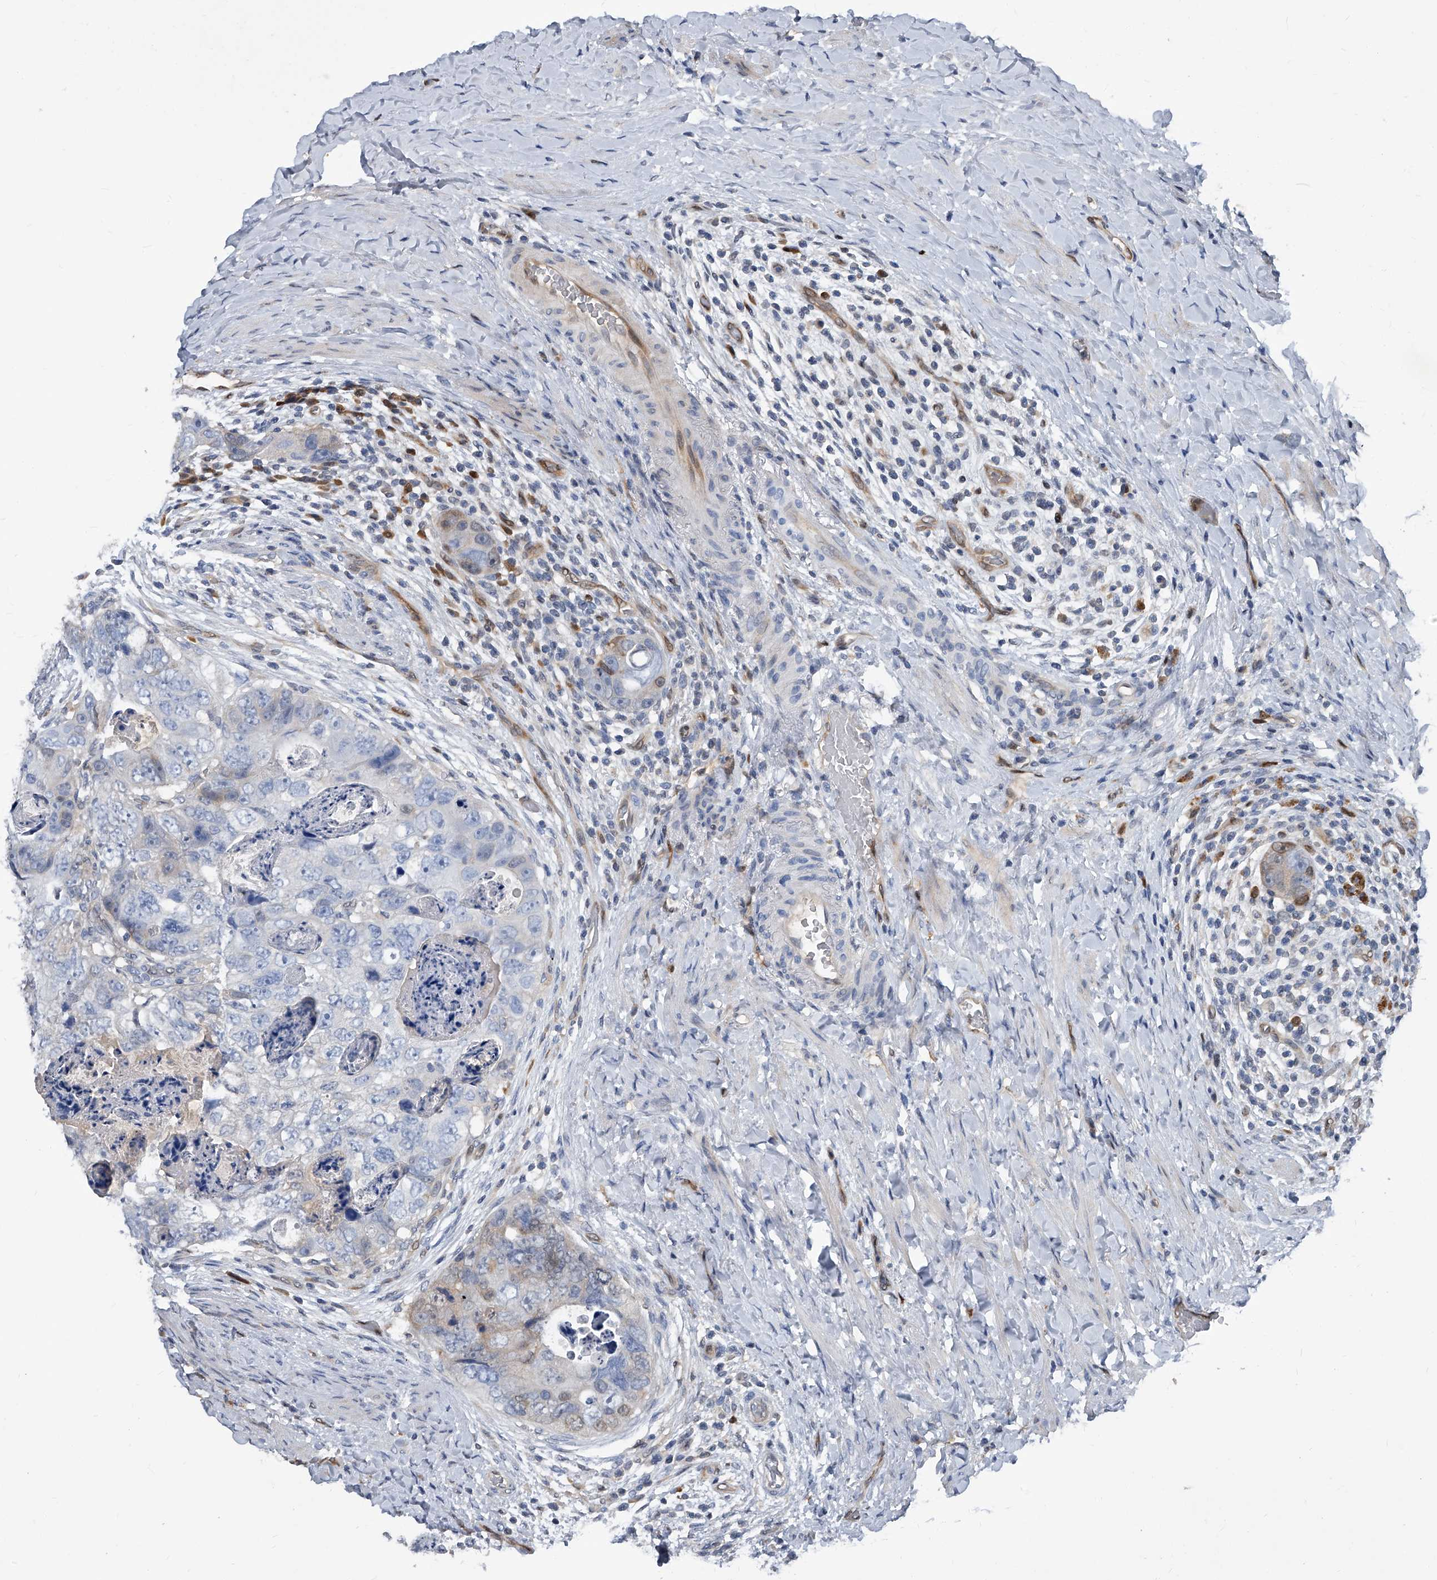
{"staining": {"intensity": "weak", "quantity": "25%-75%", "location": "cytoplasmic/membranous"}, "tissue": "colorectal cancer", "cell_type": "Tumor cells", "image_type": "cancer", "snomed": [{"axis": "morphology", "description": "Adenocarcinoma, NOS"}, {"axis": "topography", "description": "Rectum"}], "caption": "Protein expression analysis of adenocarcinoma (colorectal) exhibits weak cytoplasmic/membranous staining in about 25%-75% of tumor cells. Using DAB (brown) and hematoxylin (blue) stains, captured at high magnification using brightfield microscopy.", "gene": "MAP2K6", "patient": {"sex": "male", "age": 59}}